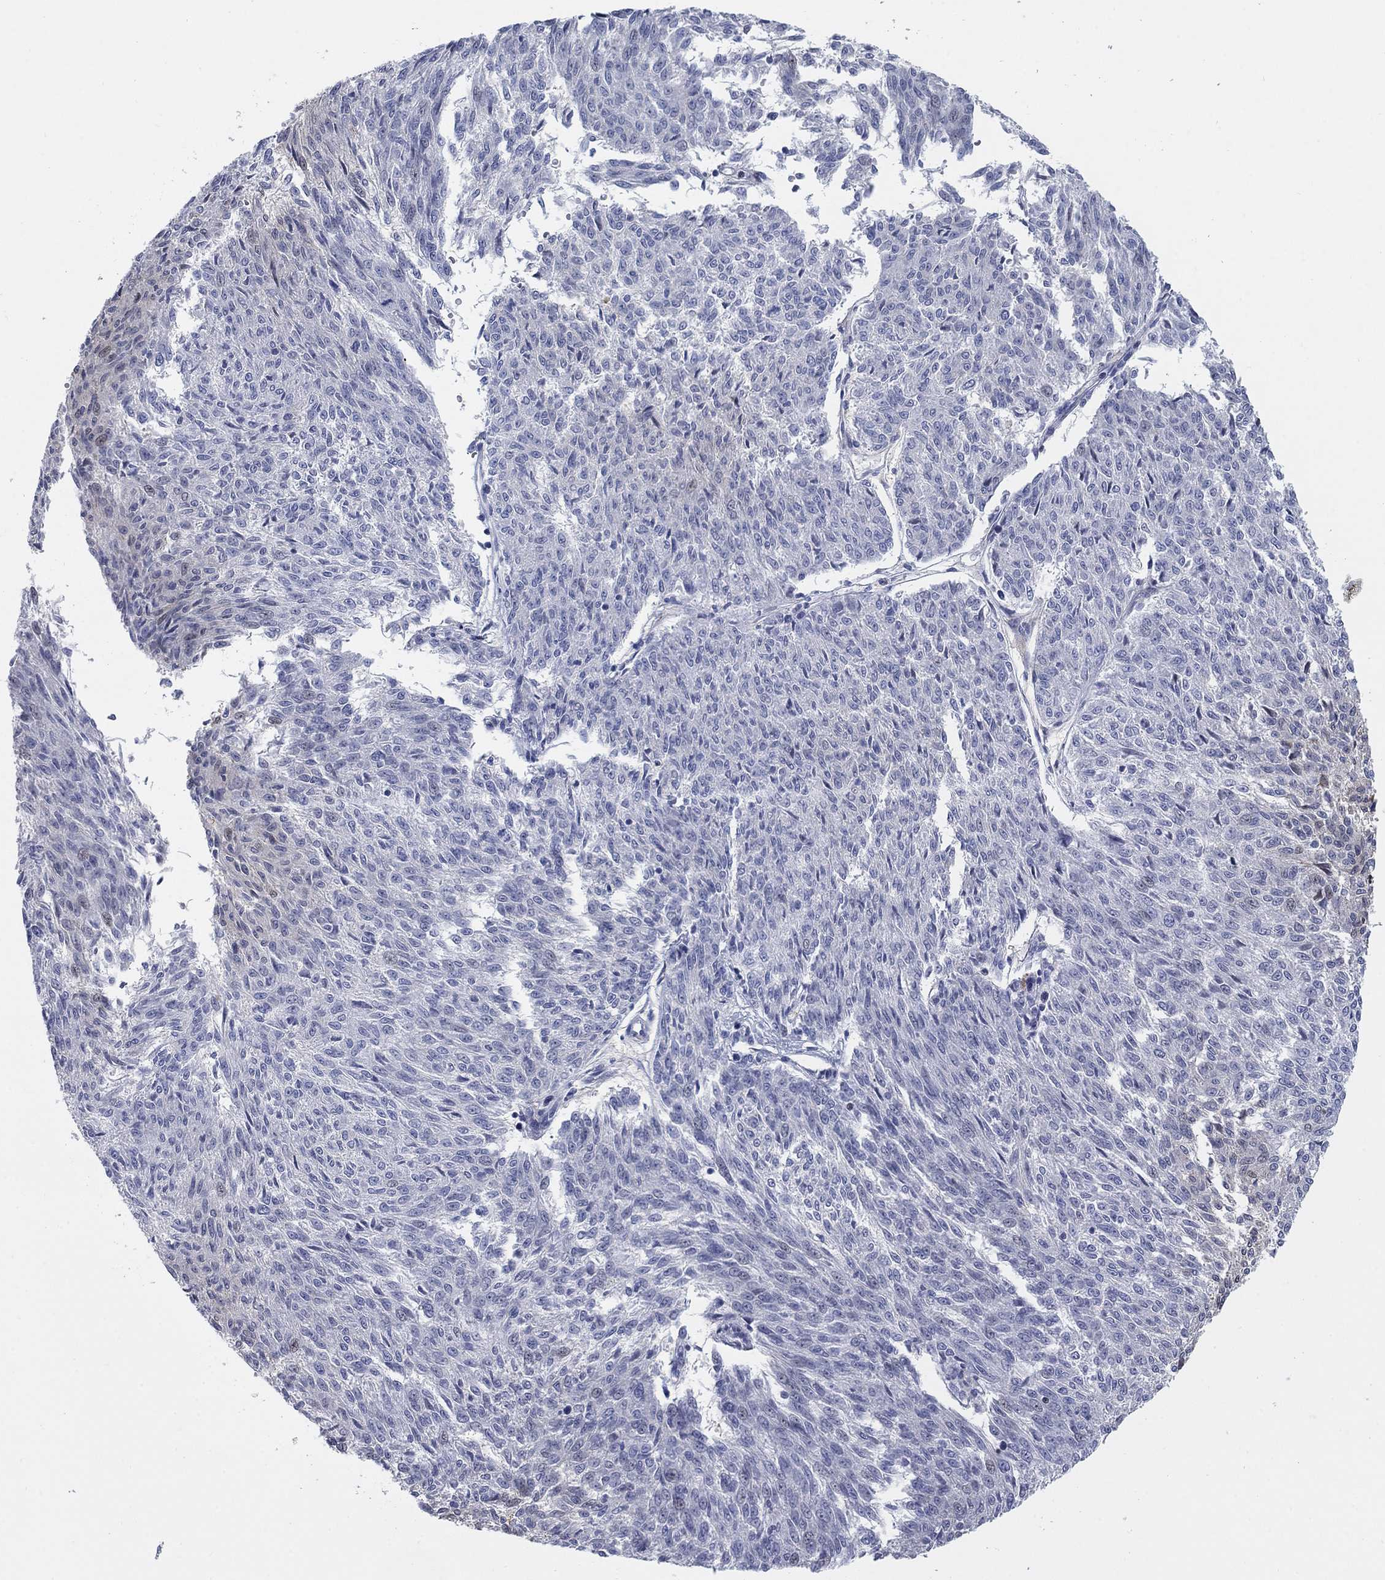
{"staining": {"intensity": "weak", "quantity": "<25%", "location": "nuclear"}, "tissue": "melanoma", "cell_type": "Tumor cells", "image_type": "cancer", "snomed": [{"axis": "morphology", "description": "Malignant melanoma, NOS"}, {"axis": "topography", "description": "Skin"}], "caption": "The micrograph reveals no significant expression in tumor cells of malignant melanoma.", "gene": "MYO3A", "patient": {"sex": "female", "age": 72}}